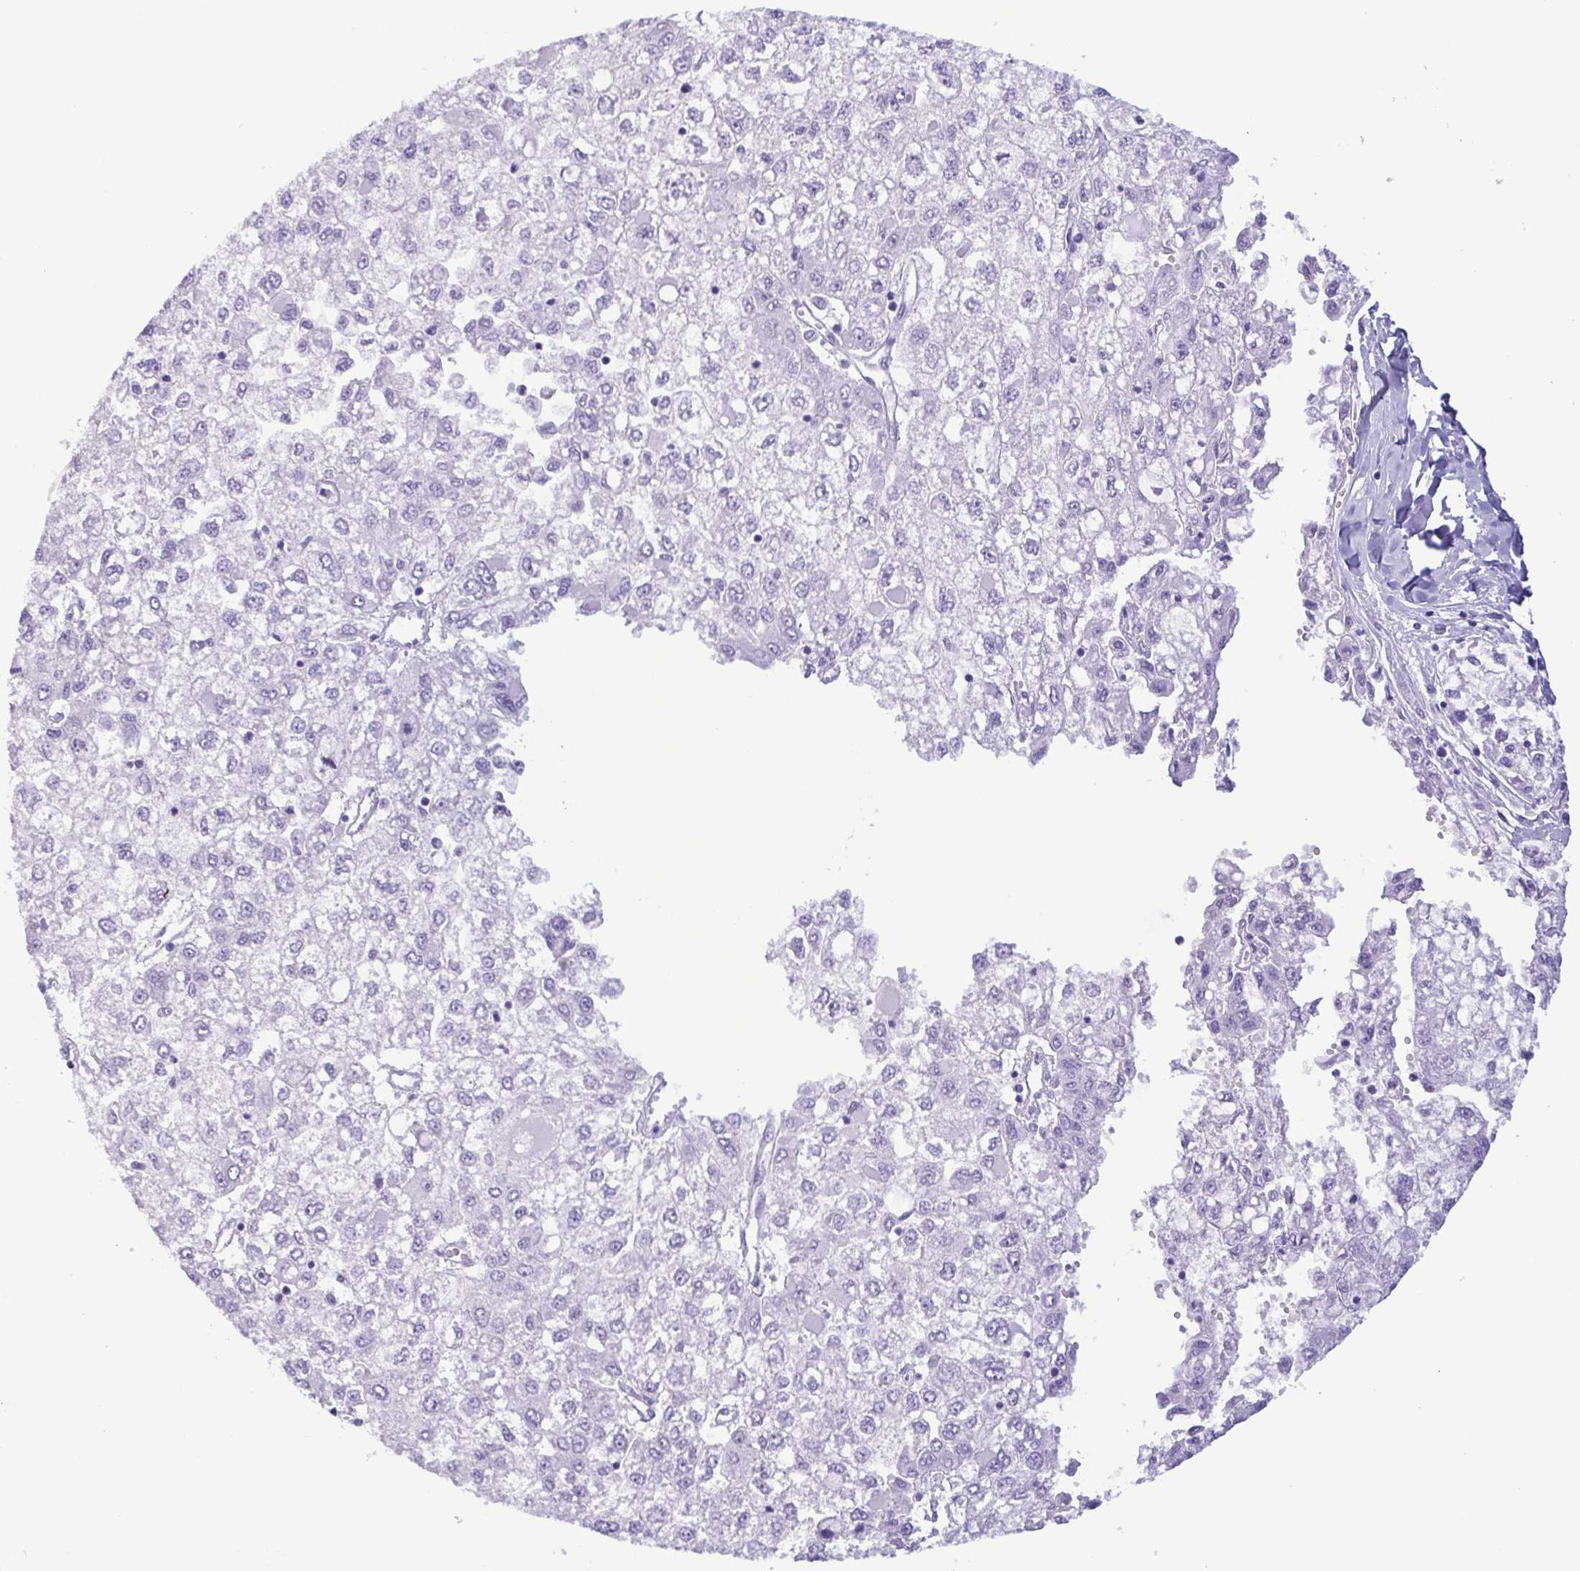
{"staining": {"intensity": "negative", "quantity": "none", "location": "none"}, "tissue": "liver cancer", "cell_type": "Tumor cells", "image_type": "cancer", "snomed": [{"axis": "morphology", "description": "Carcinoma, Hepatocellular, NOS"}, {"axis": "topography", "description": "Liver"}], "caption": "Hepatocellular carcinoma (liver) was stained to show a protein in brown. There is no significant expression in tumor cells.", "gene": "LTF", "patient": {"sex": "male", "age": 40}}